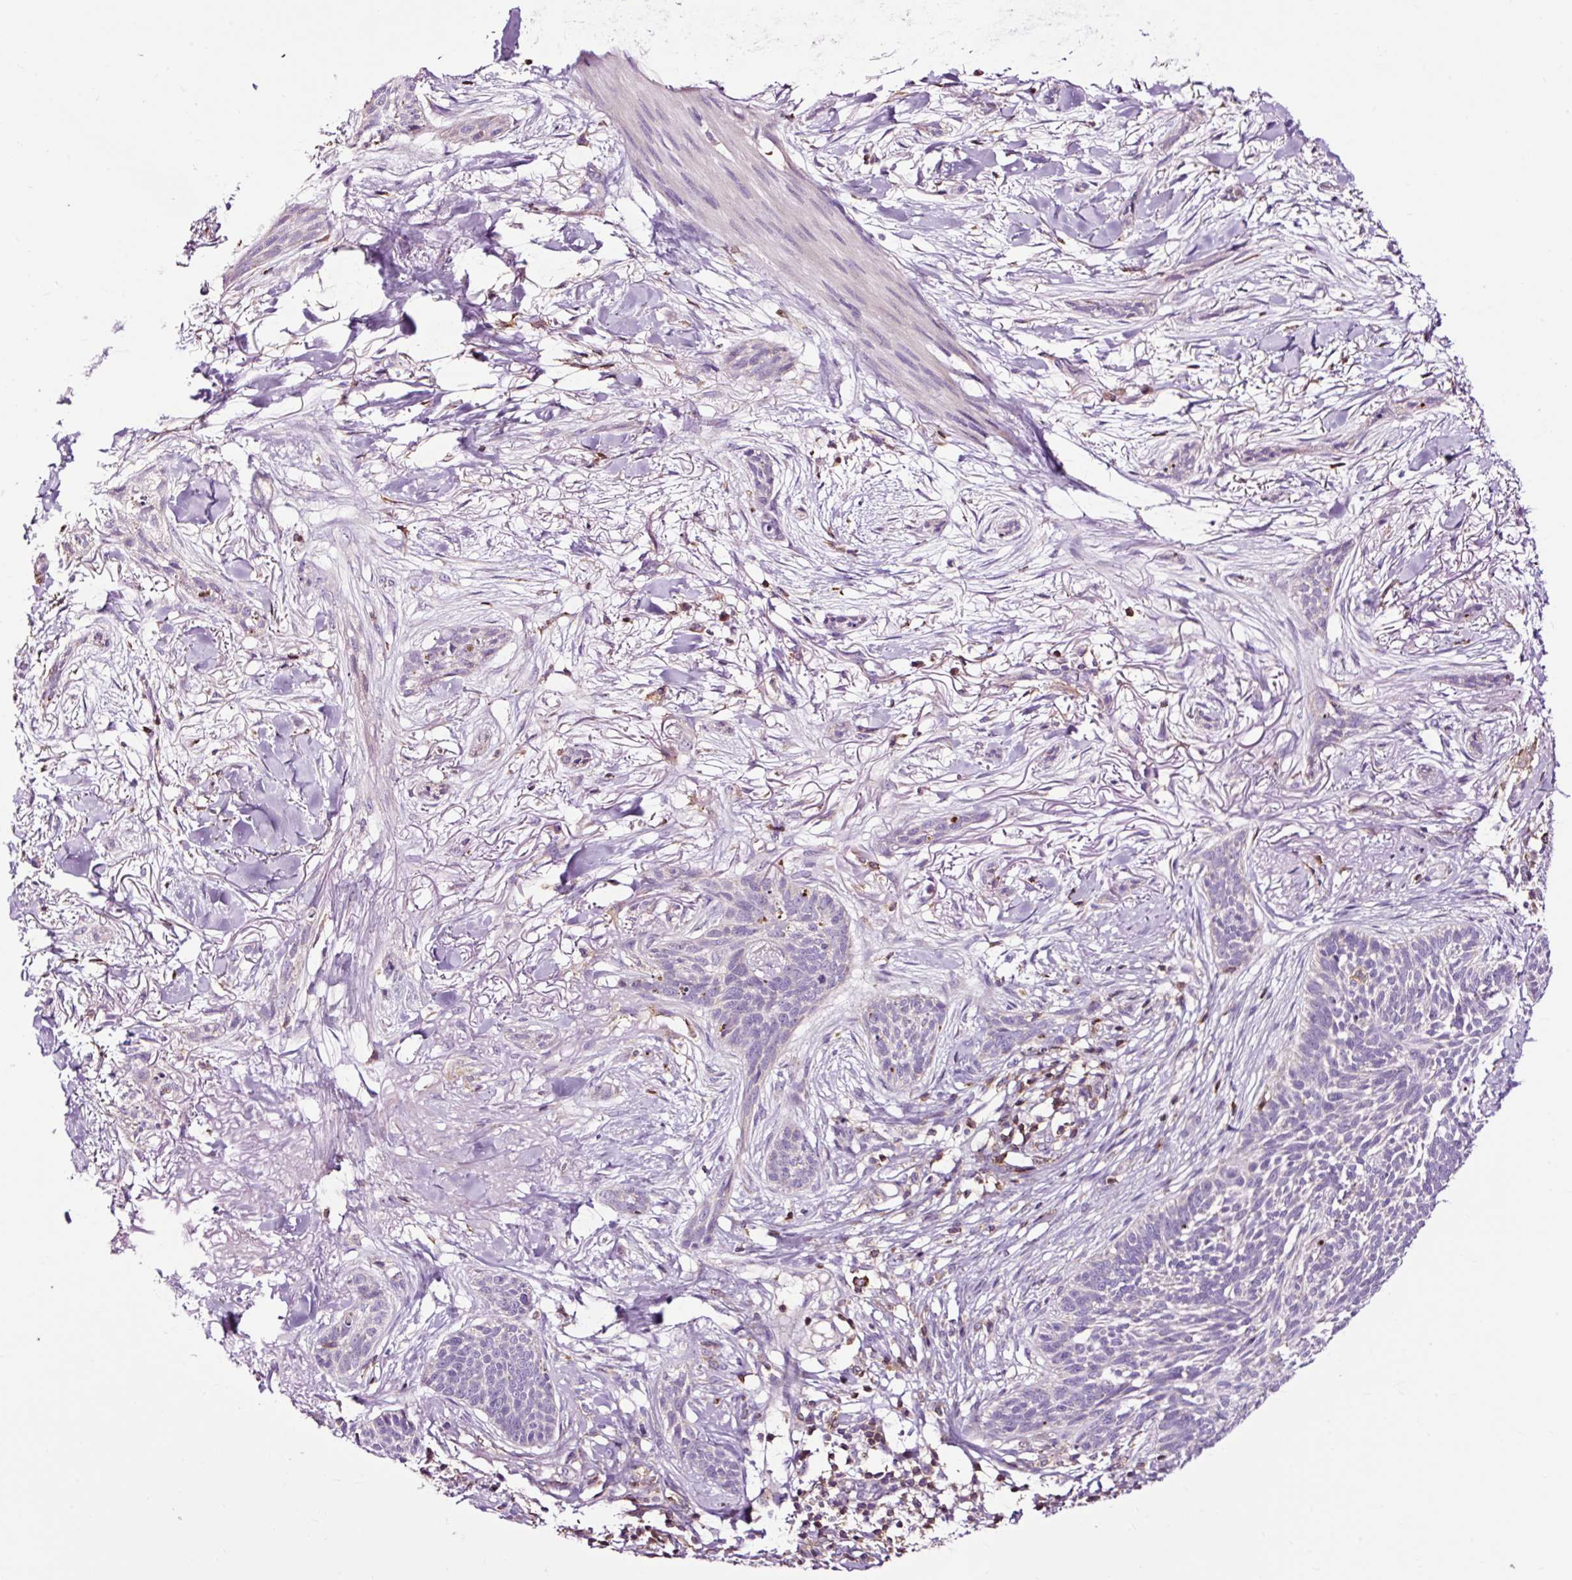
{"staining": {"intensity": "negative", "quantity": "none", "location": "none"}, "tissue": "skin cancer", "cell_type": "Tumor cells", "image_type": "cancer", "snomed": [{"axis": "morphology", "description": "Basal cell carcinoma"}, {"axis": "topography", "description": "Skin"}], "caption": "Immunohistochemistry photomicrograph of neoplastic tissue: skin basal cell carcinoma stained with DAB (3,3'-diaminobenzidine) exhibits no significant protein positivity in tumor cells.", "gene": "CD83", "patient": {"sex": "male", "age": 52}}